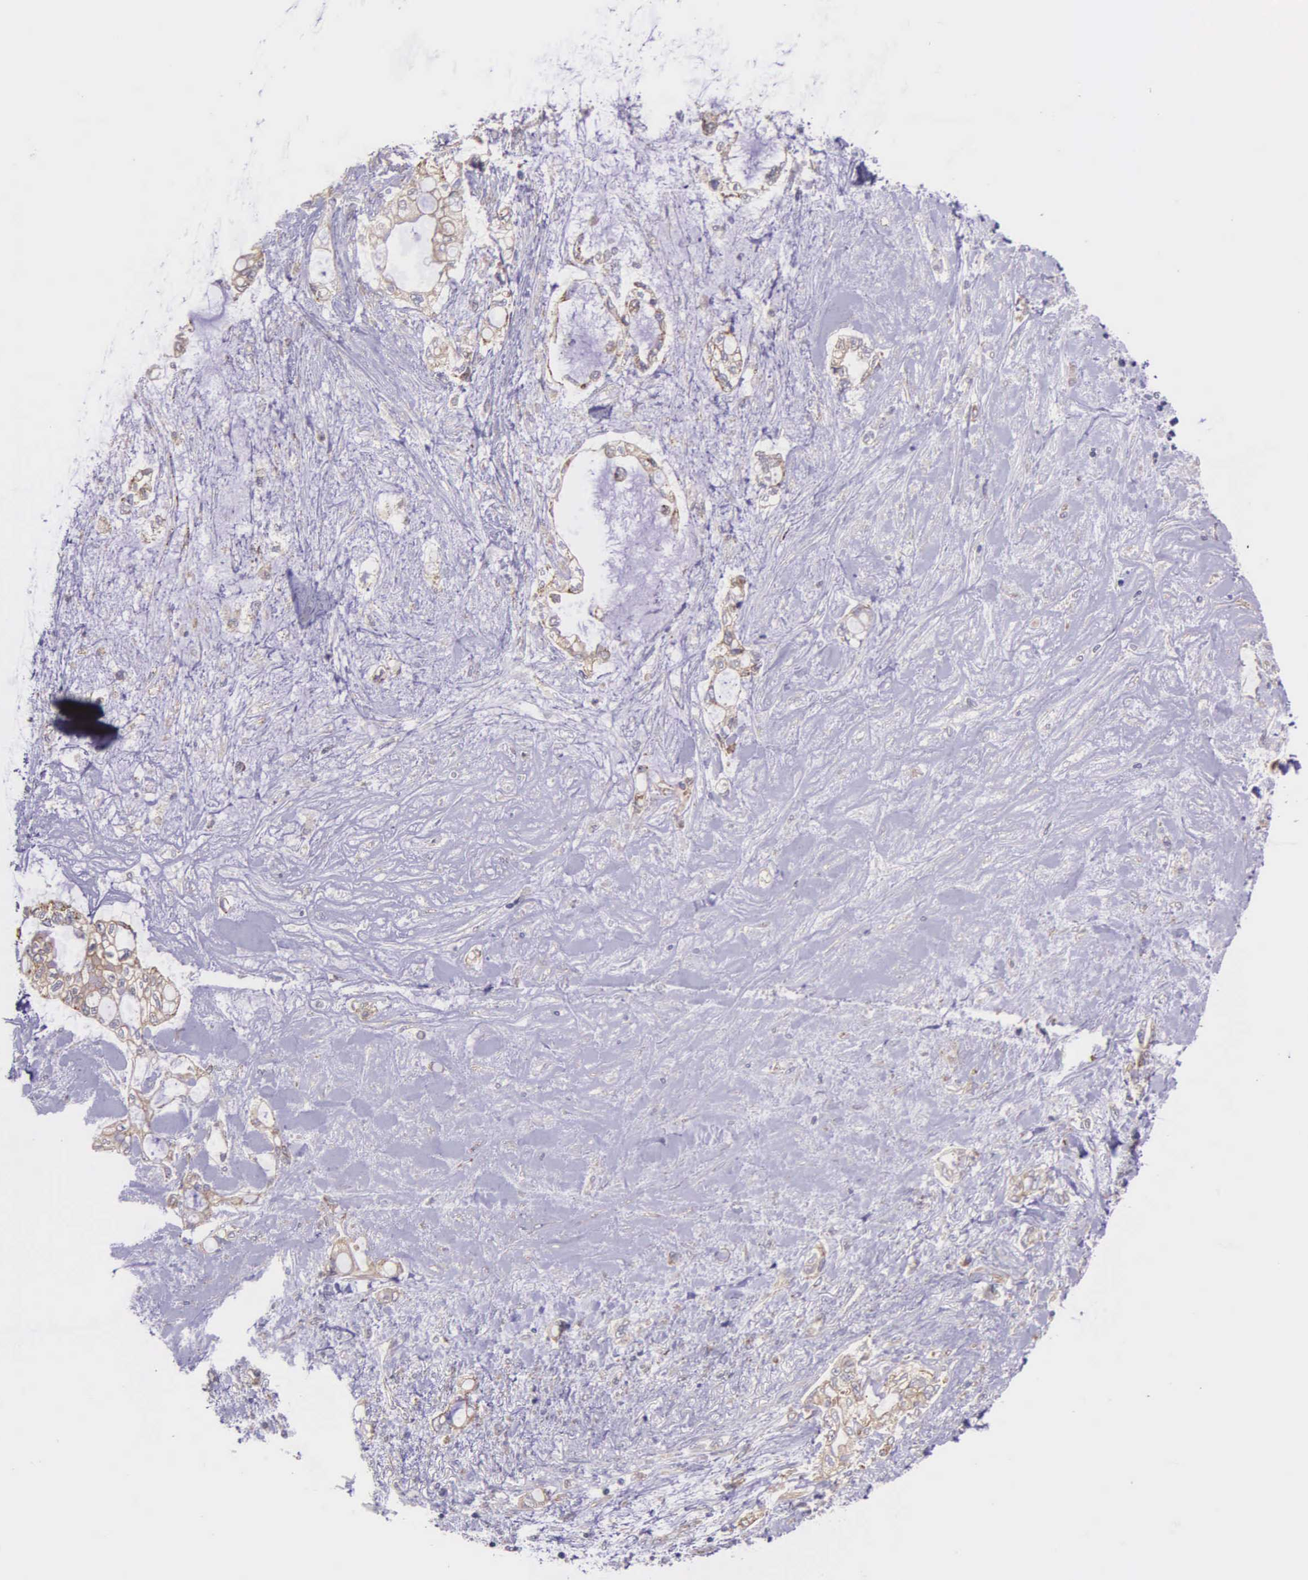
{"staining": {"intensity": "weak", "quantity": "25%-75%", "location": "cytoplasmic/membranous"}, "tissue": "pancreatic cancer", "cell_type": "Tumor cells", "image_type": "cancer", "snomed": [{"axis": "morphology", "description": "Adenocarcinoma, NOS"}, {"axis": "topography", "description": "Pancreas"}], "caption": "Protein staining demonstrates weak cytoplasmic/membranous staining in approximately 25%-75% of tumor cells in pancreatic adenocarcinoma.", "gene": "NSDHL", "patient": {"sex": "female", "age": 70}}